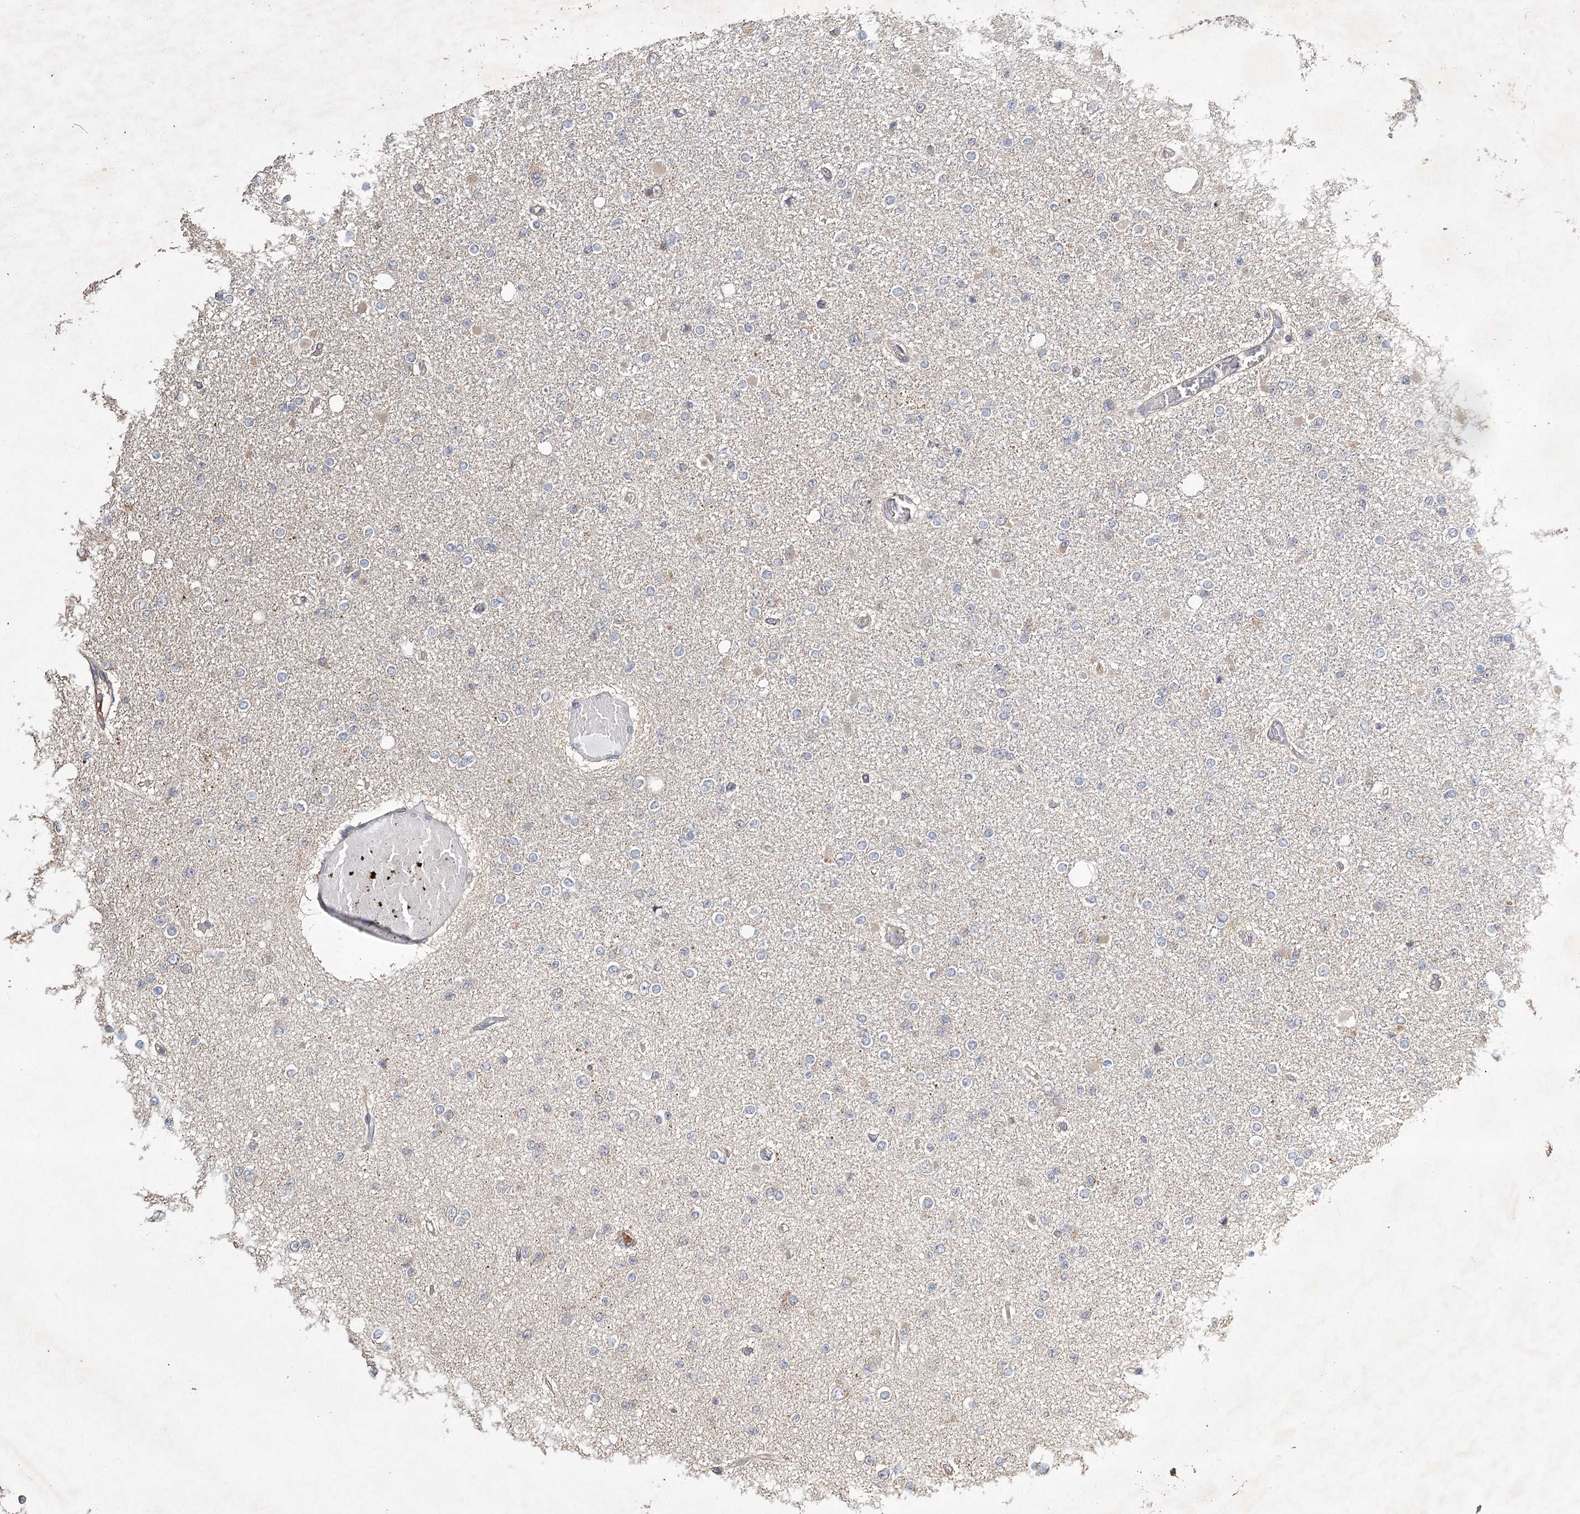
{"staining": {"intensity": "negative", "quantity": "none", "location": "none"}, "tissue": "glioma", "cell_type": "Tumor cells", "image_type": "cancer", "snomed": [{"axis": "morphology", "description": "Glioma, malignant, Low grade"}, {"axis": "topography", "description": "Brain"}], "caption": "This is a micrograph of IHC staining of glioma, which shows no positivity in tumor cells.", "gene": "NOPCHAP1", "patient": {"sex": "female", "age": 22}}